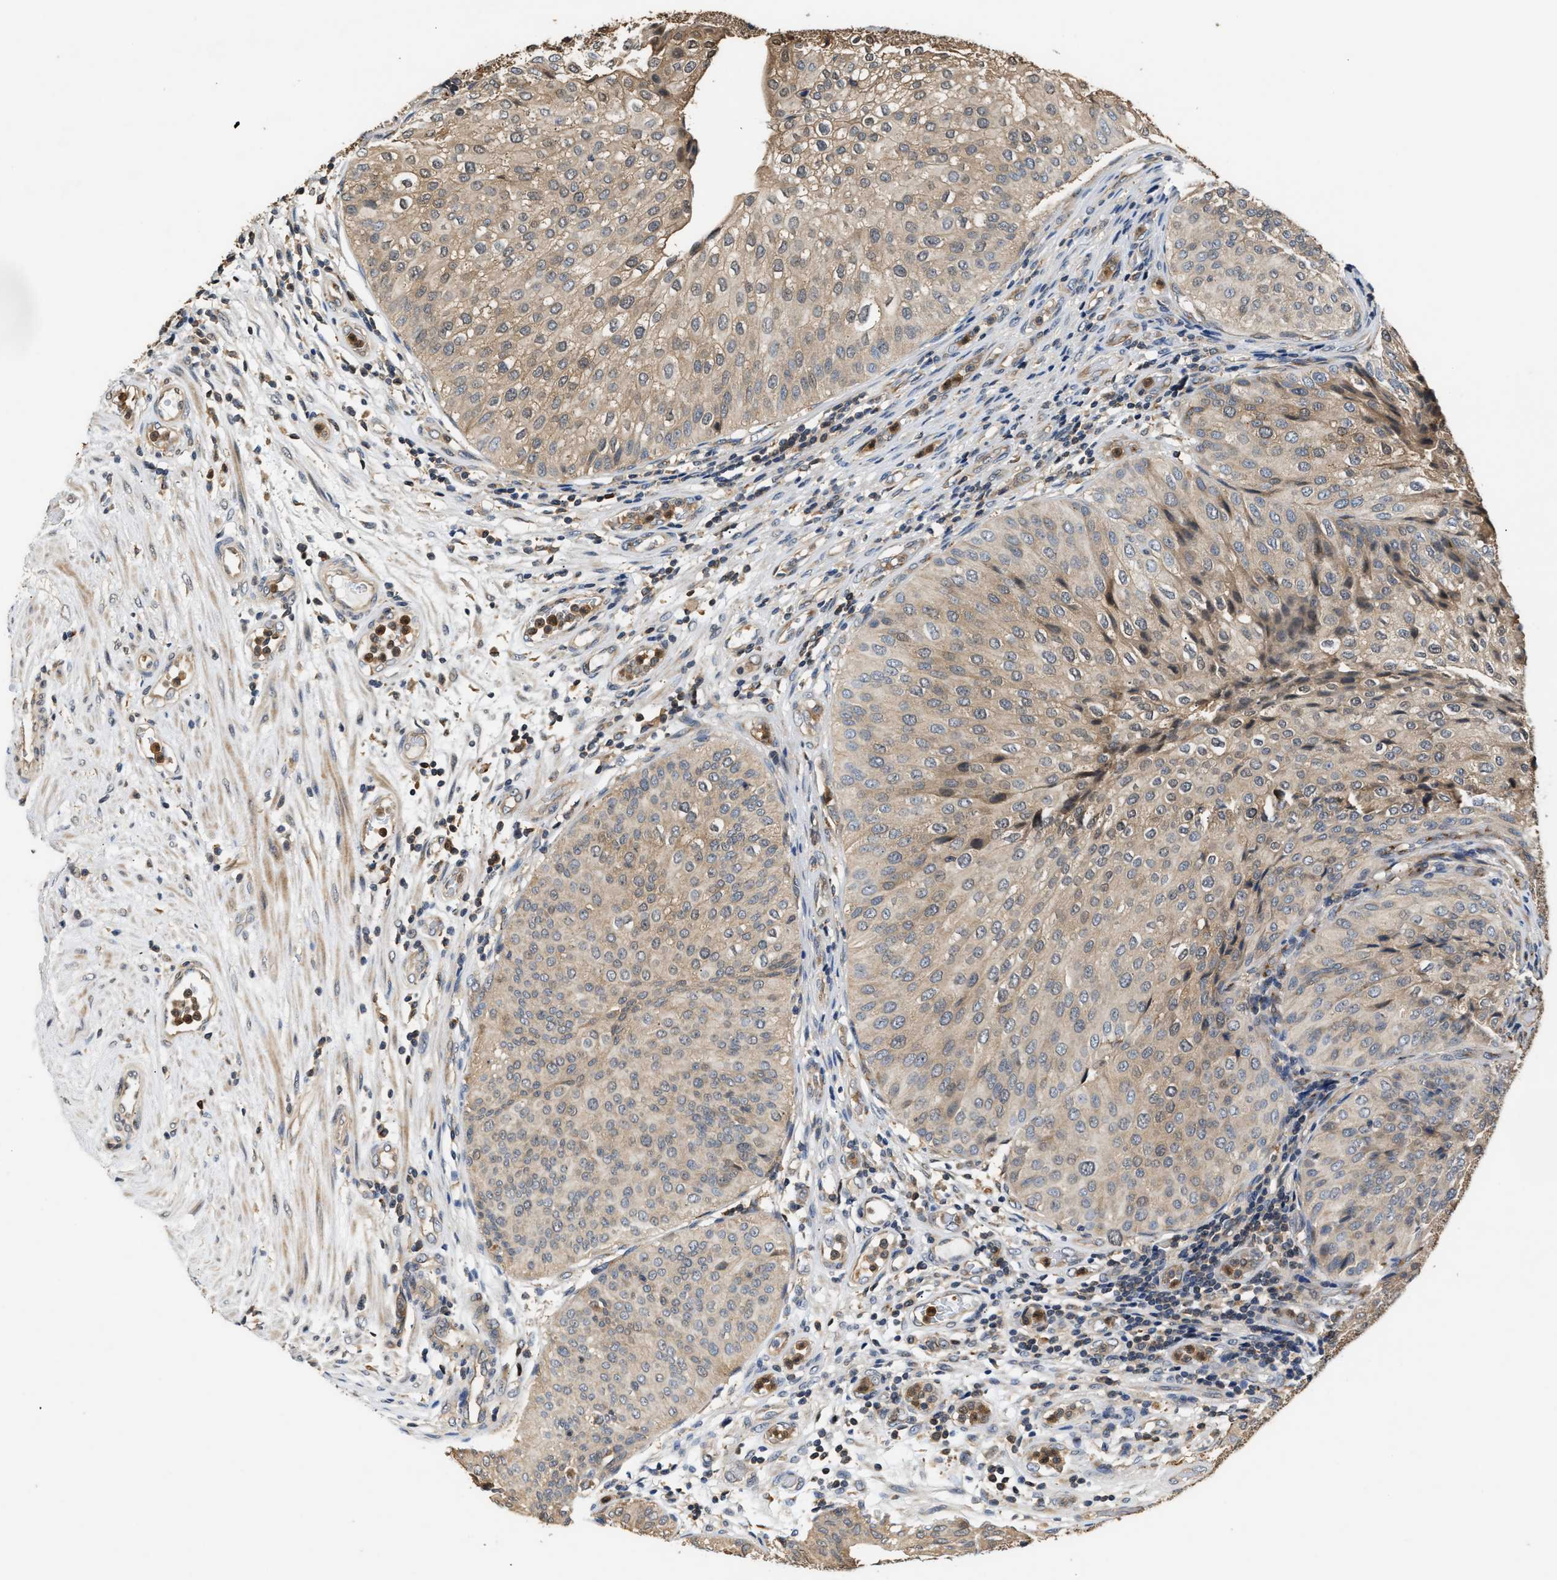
{"staining": {"intensity": "weak", "quantity": "25%-75%", "location": "cytoplasmic/membranous"}, "tissue": "urothelial cancer", "cell_type": "Tumor cells", "image_type": "cancer", "snomed": [{"axis": "morphology", "description": "Urothelial carcinoma, Low grade"}, {"axis": "topography", "description": "Urinary bladder"}], "caption": "The image reveals a brown stain indicating the presence of a protein in the cytoplasmic/membranous of tumor cells in urothelial cancer.", "gene": "CHUK", "patient": {"sex": "male", "age": 67}}